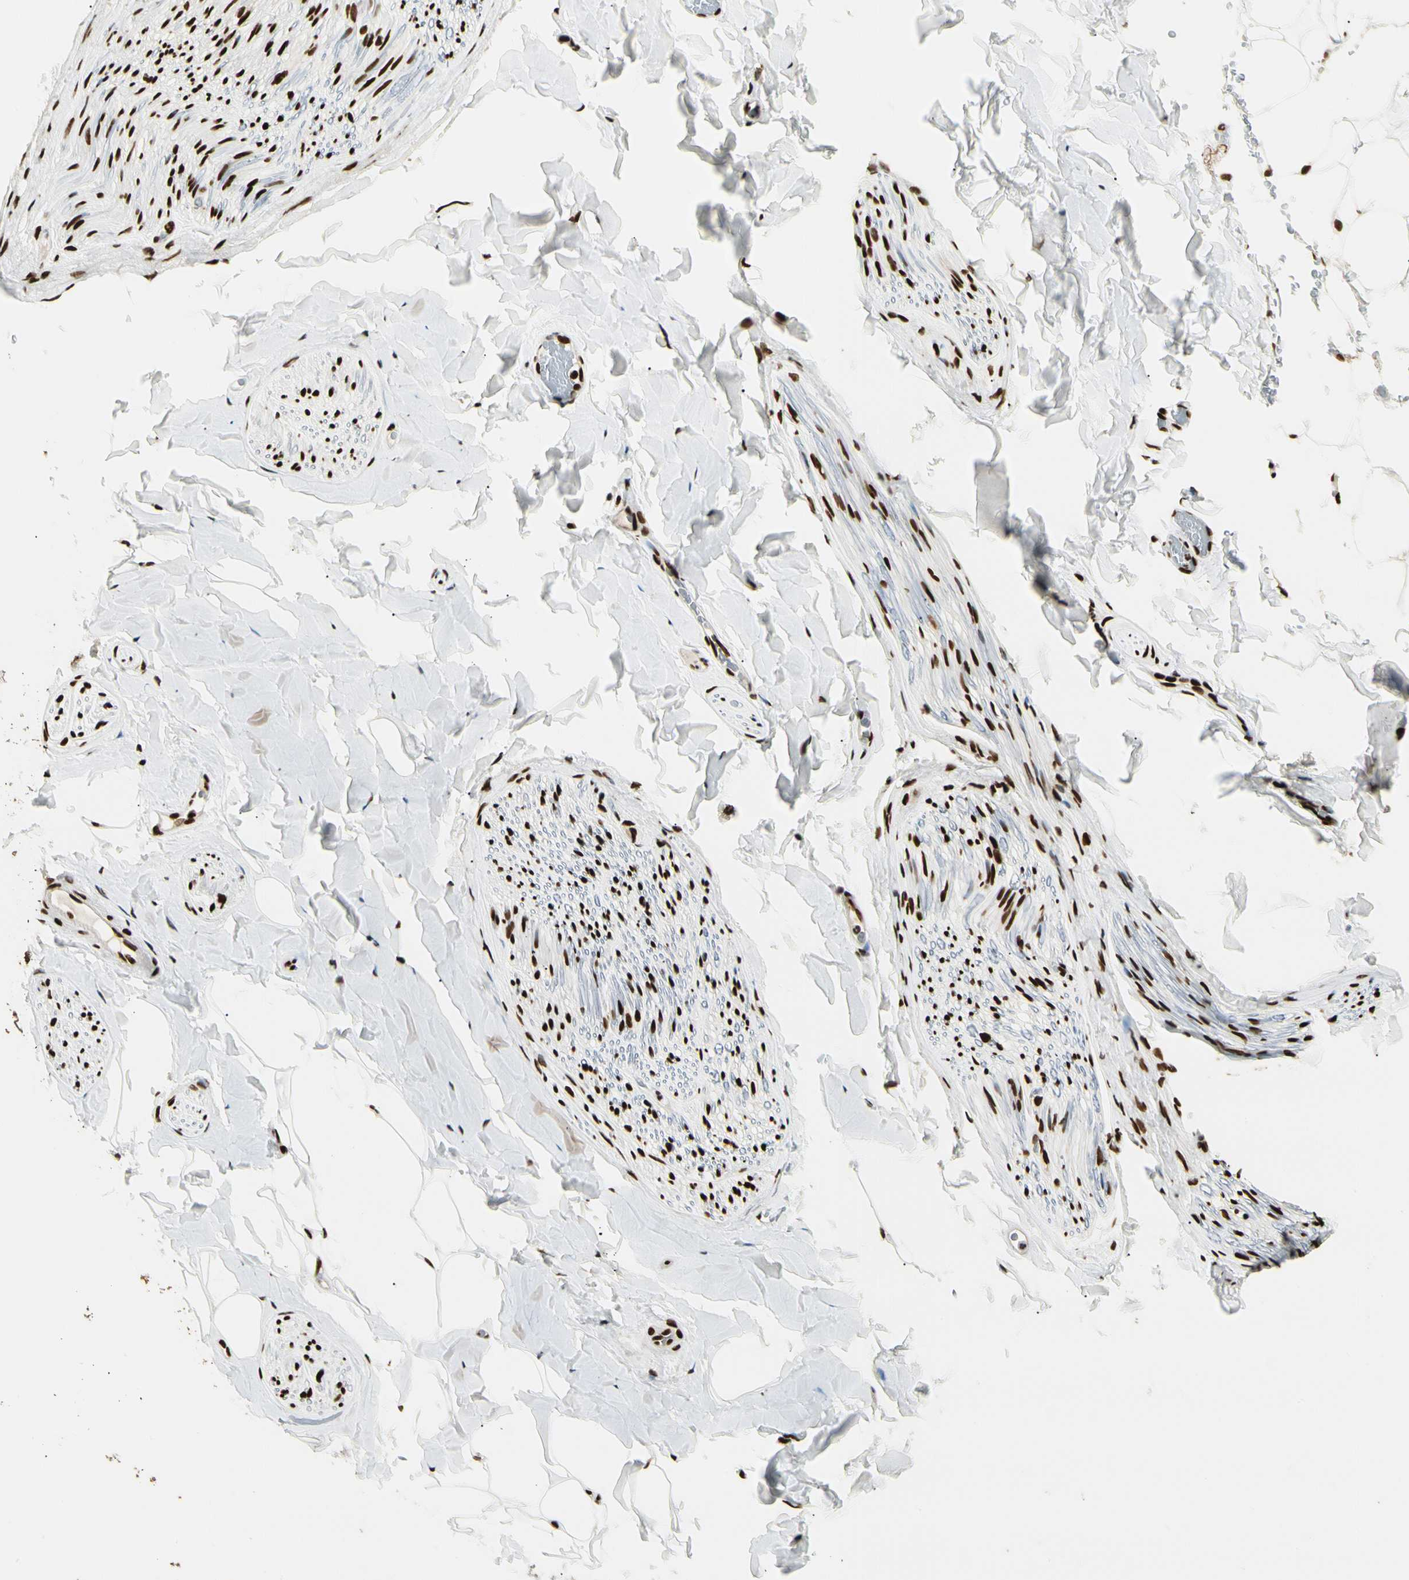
{"staining": {"intensity": "strong", "quantity": ">75%", "location": "nuclear"}, "tissue": "adipose tissue", "cell_type": "Adipocytes", "image_type": "normal", "snomed": [{"axis": "morphology", "description": "Normal tissue, NOS"}, {"axis": "topography", "description": "Peripheral nerve tissue"}], "caption": "Strong nuclear positivity for a protein is appreciated in about >75% of adipocytes of benign adipose tissue using immunohistochemistry (IHC).", "gene": "FUS", "patient": {"sex": "male", "age": 70}}